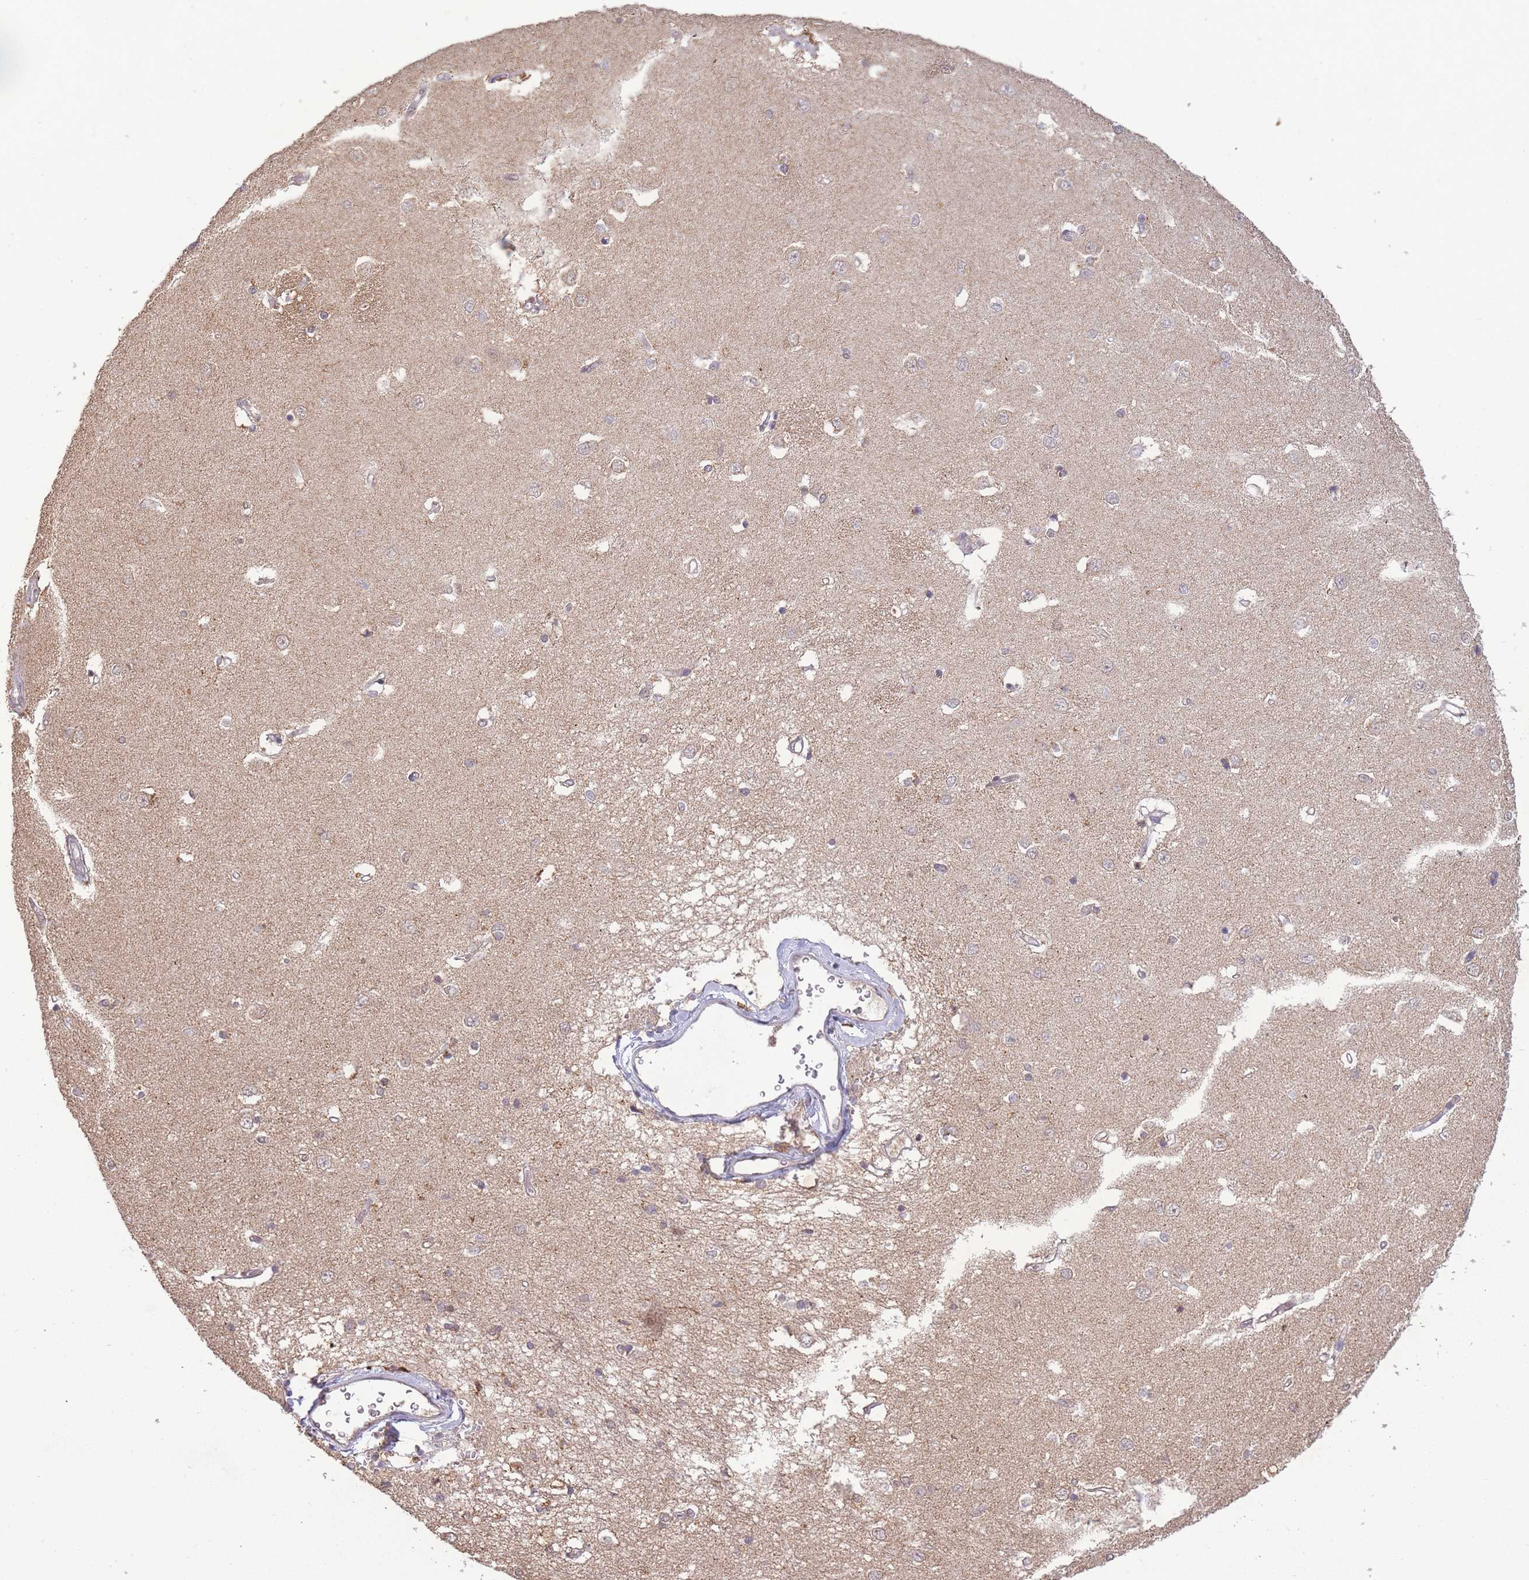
{"staining": {"intensity": "negative", "quantity": "none", "location": "none"}, "tissue": "caudate", "cell_type": "Glial cells", "image_type": "normal", "snomed": [{"axis": "morphology", "description": "Normal tissue, NOS"}, {"axis": "topography", "description": "Lateral ventricle wall"}], "caption": "An immunohistochemistry histopathology image of unremarkable caudate is shown. There is no staining in glial cells of caudate. (Brightfield microscopy of DAB (3,3'-diaminobenzidine) immunohistochemistry at high magnification).", "gene": "RNF144B", "patient": {"sex": "male", "age": 37}}